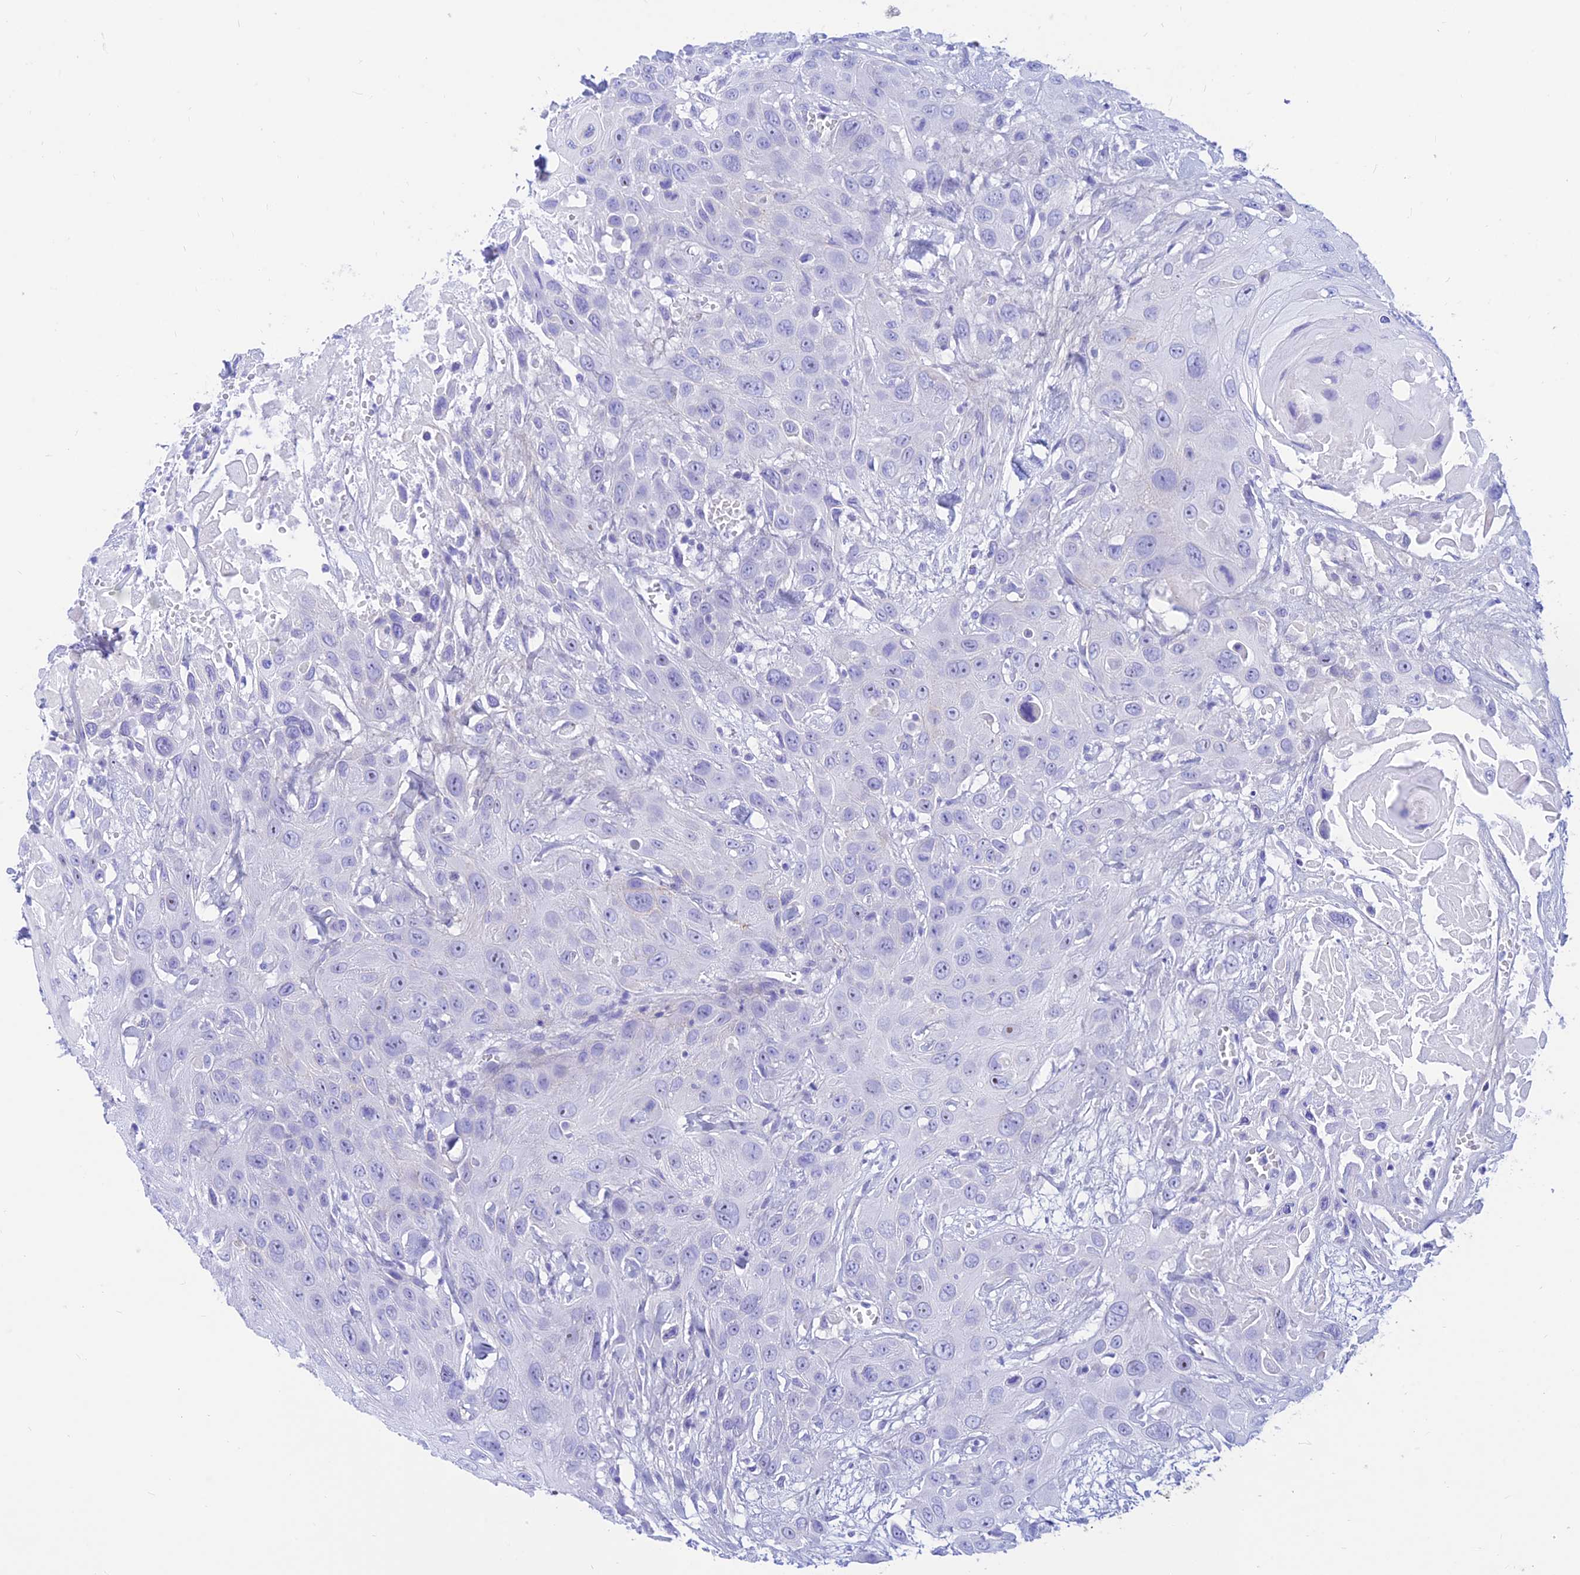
{"staining": {"intensity": "negative", "quantity": "none", "location": "none"}, "tissue": "head and neck cancer", "cell_type": "Tumor cells", "image_type": "cancer", "snomed": [{"axis": "morphology", "description": "Squamous cell carcinoma, NOS"}, {"axis": "topography", "description": "Head-Neck"}], "caption": "This is an immunohistochemistry (IHC) image of head and neck squamous cell carcinoma. There is no positivity in tumor cells.", "gene": "PRNP", "patient": {"sex": "male", "age": 81}}